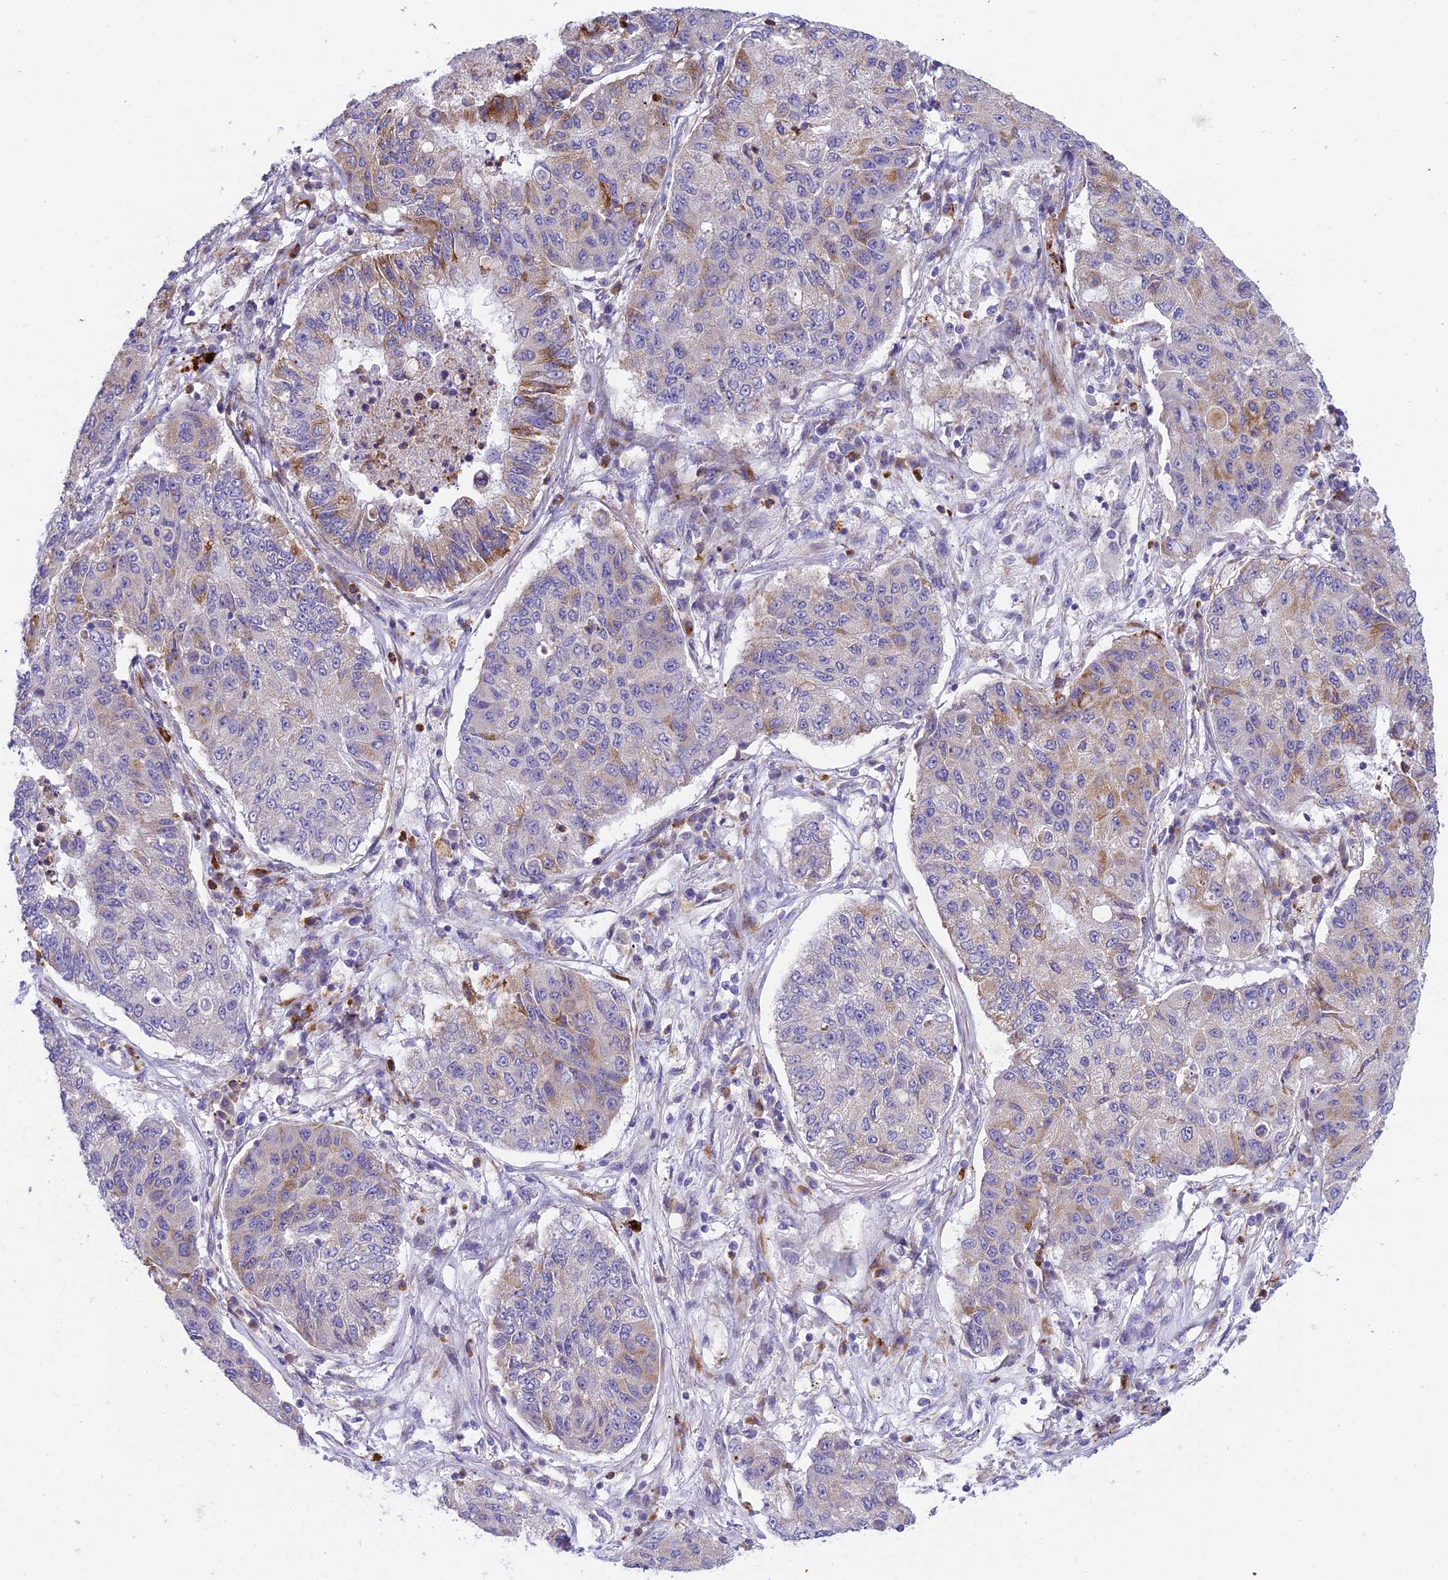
{"staining": {"intensity": "moderate", "quantity": "<25%", "location": "cytoplasmic/membranous"}, "tissue": "lung cancer", "cell_type": "Tumor cells", "image_type": "cancer", "snomed": [{"axis": "morphology", "description": "Squamous cell carcinoma, NOS"}, {"axis": "topography", "description": "Lung"}], "caption": "Brown immunohistochemical staining in lung squamous cell carcinoma demonstrates moderate cytoplasmic/membranous staining in about <25% of tumor cells.", "gene": "CLCN7", "patient": {"sex": "male", "age": 74}}